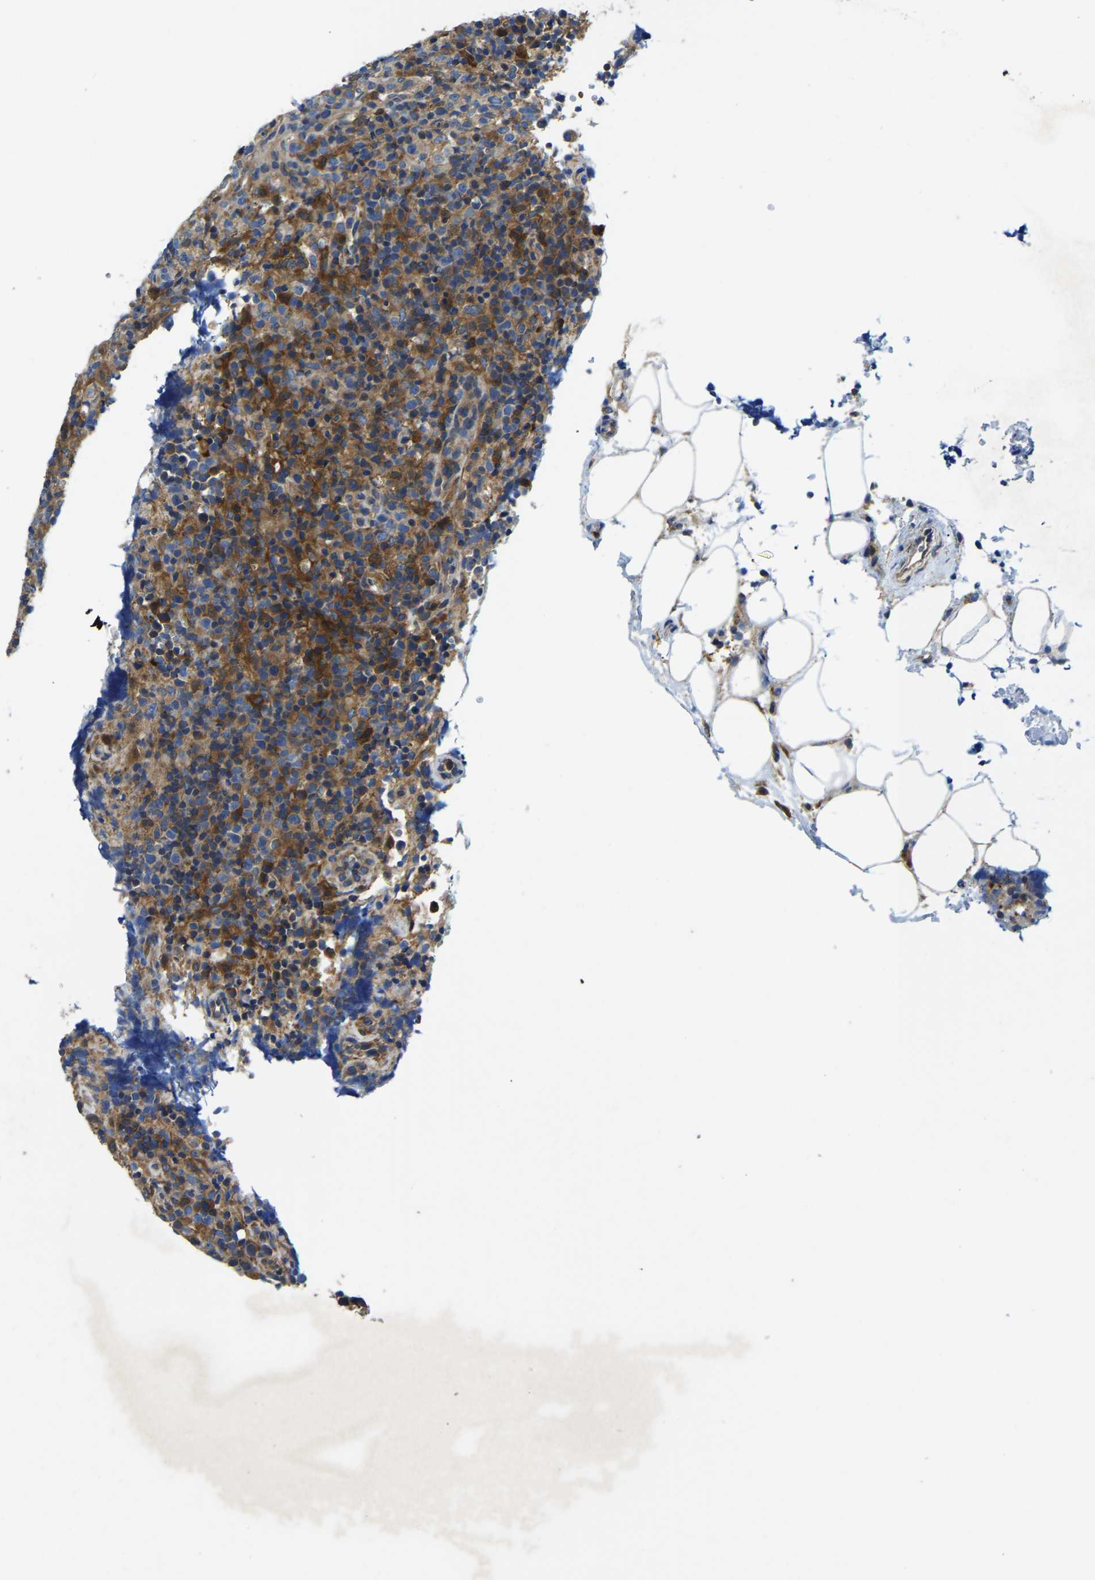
{"staining": {"intensity": "moderate", "quantity": ">75%", "location": "cytoplasmic/membranous"}, "tissue": "lymphoma", "cell_type": "Tumor cells", "image_type": "cancer", "snomed": [{"axis": "morphology", "description": "Malignant lymphoma, non-Hodgkin's type, High grade"}, {"axis": "topography", "description": "Lymph node"}], "caption": "The immunohistochemical stain shows moderate cytoplasmic/membranous staining in tumor cells of malignant lymphoma, non-Hodgkin's type (high-grade) tissue.", "gene": "STAT2", "patient": {"sex": "female", "age": 76}}